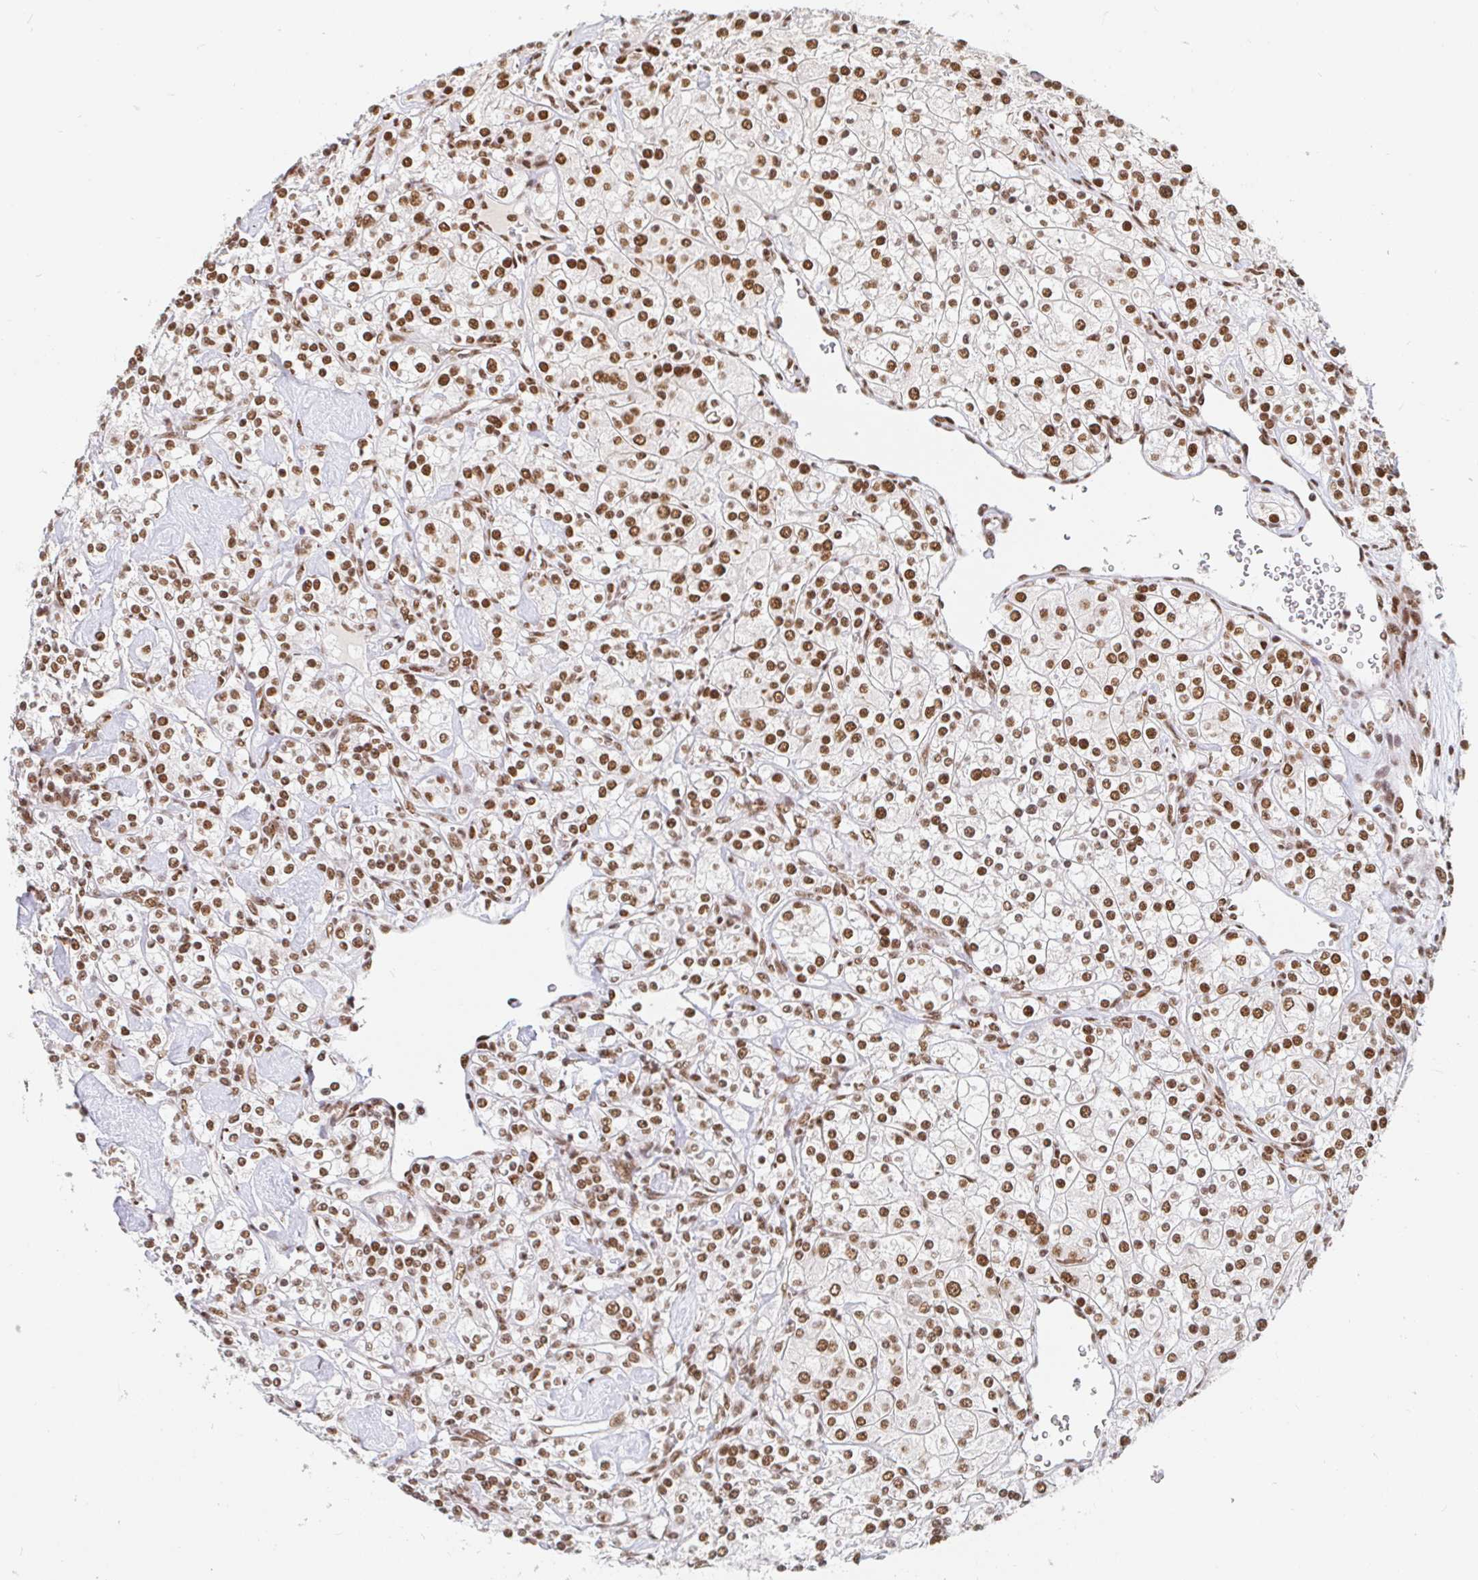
{"staining": {"intensity": "moderate", "quantity": ">75%", "location": "nuclear"}, "tissue": "renal cancer", "cell_type": "Tumor cells", "image_type": "cancer", "snomed": [{"axis": "morphology", "description": "Adenocarcinoma, NOS"}, {"axis": "topography", "description": "Kidney"}], "caption": "Immunohistochemical staining of renal adenocarcinoma displays medium levels of moderate nuclear expression in about >75% of tumor cells. The protein of interest is stained brown, and the nuclei are stained in blue (DAB (3,3'-diaminobenzidine) IHC with brightfield microscopy, high magnification).", "gene": "RBMX", "patient": {"sex": "male", "age": 77}}